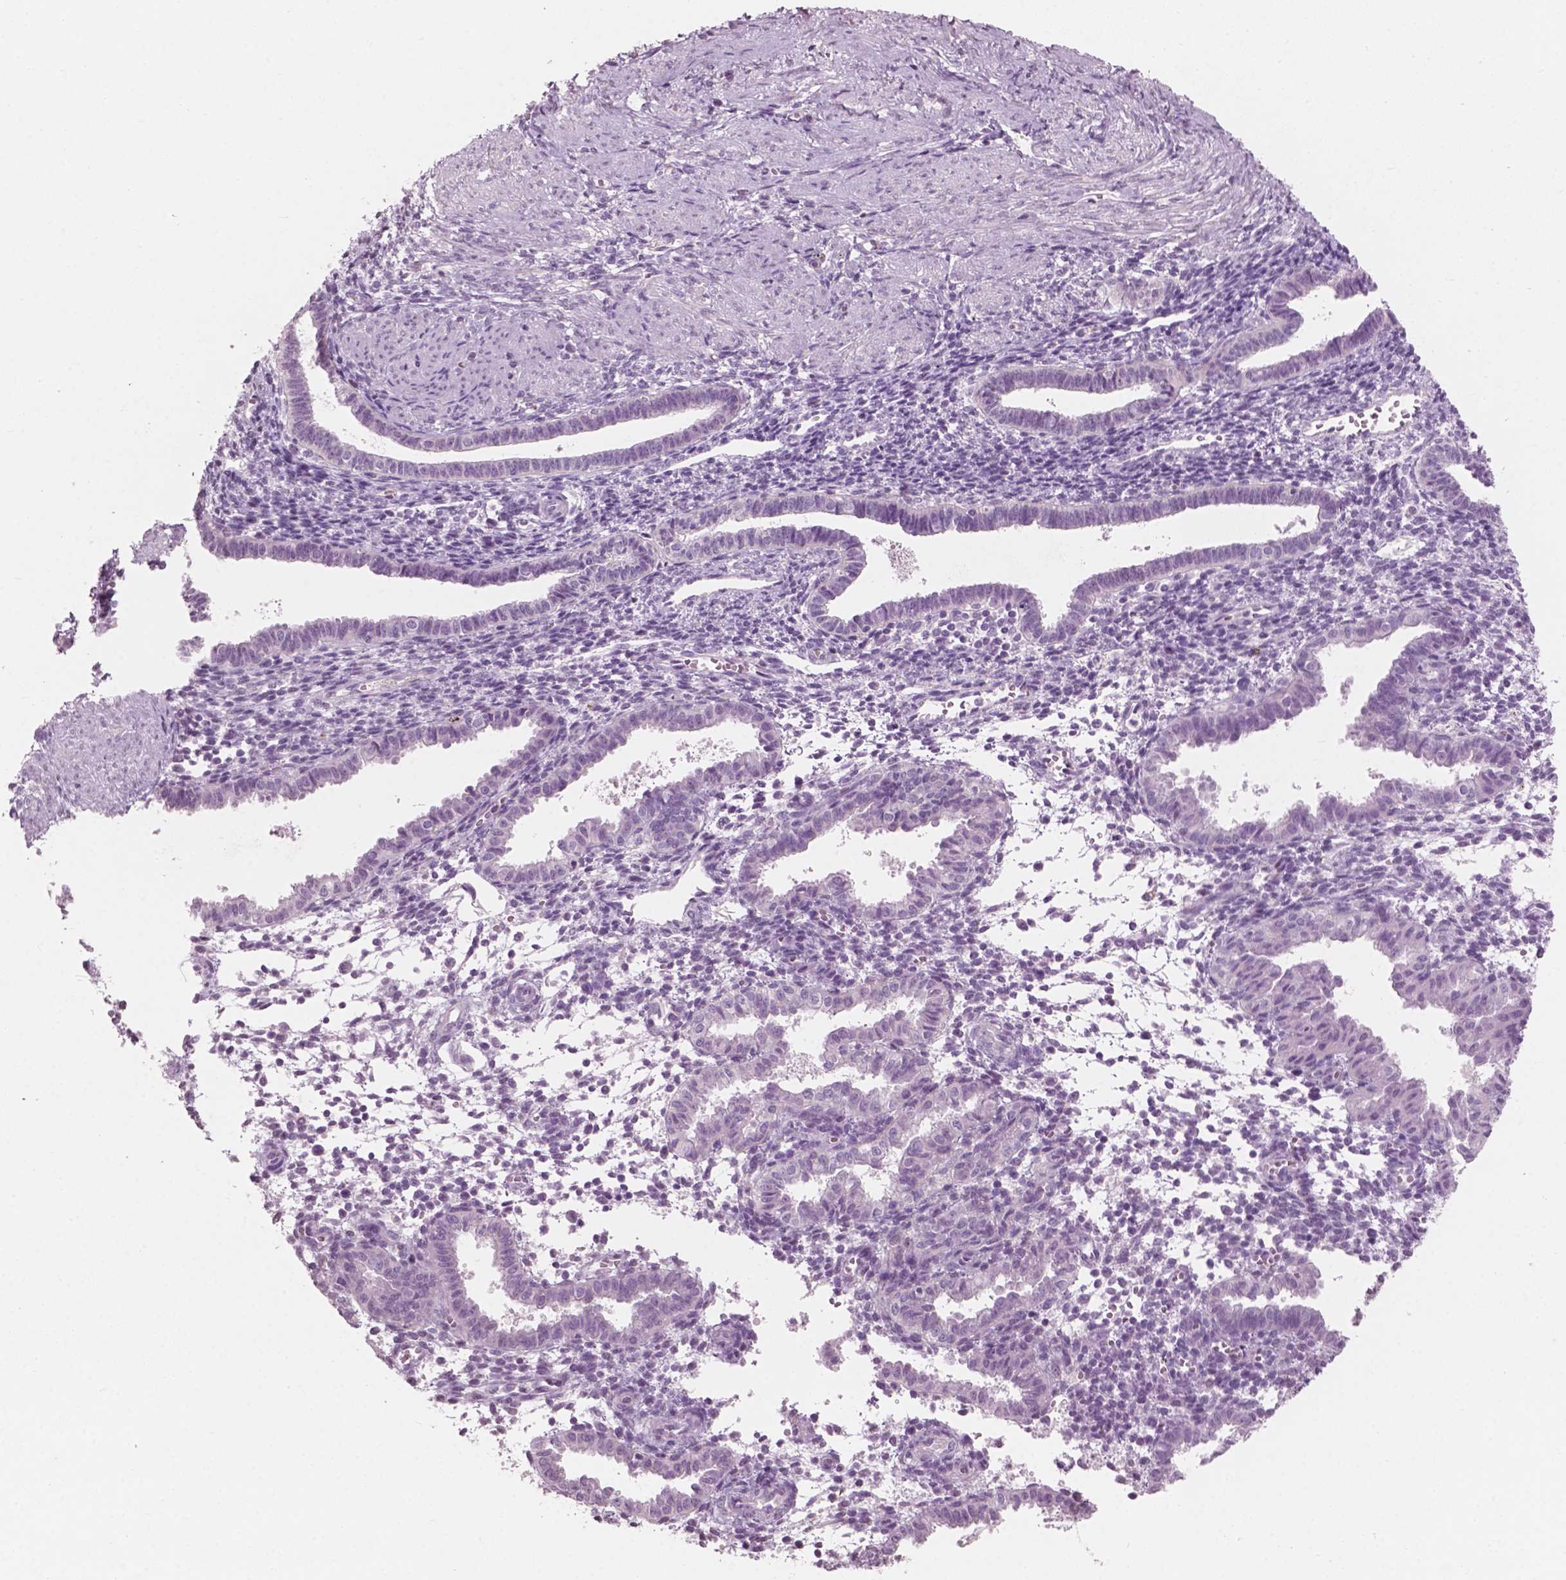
{"staining": {"intensity": "negative", "quantity": "none", "location": "none"}, "tissue": "endometrium", "cell_type": "Cells in endometrial stroma", "image_type": "normal", "snomed": [{"axis": "morphology", "description": "Normal tissue, NOS"}, {"axis": "topography", "description": "Endometrium"}], "caption": "Histopathology image shows no significant protein positivity in cells in endometrial stroma of unremarkable endometrium. (DAB immunohistochemistry, high magnification).", "gene": "AWAT1", "patient": {"sex": "female", "age": 37}}